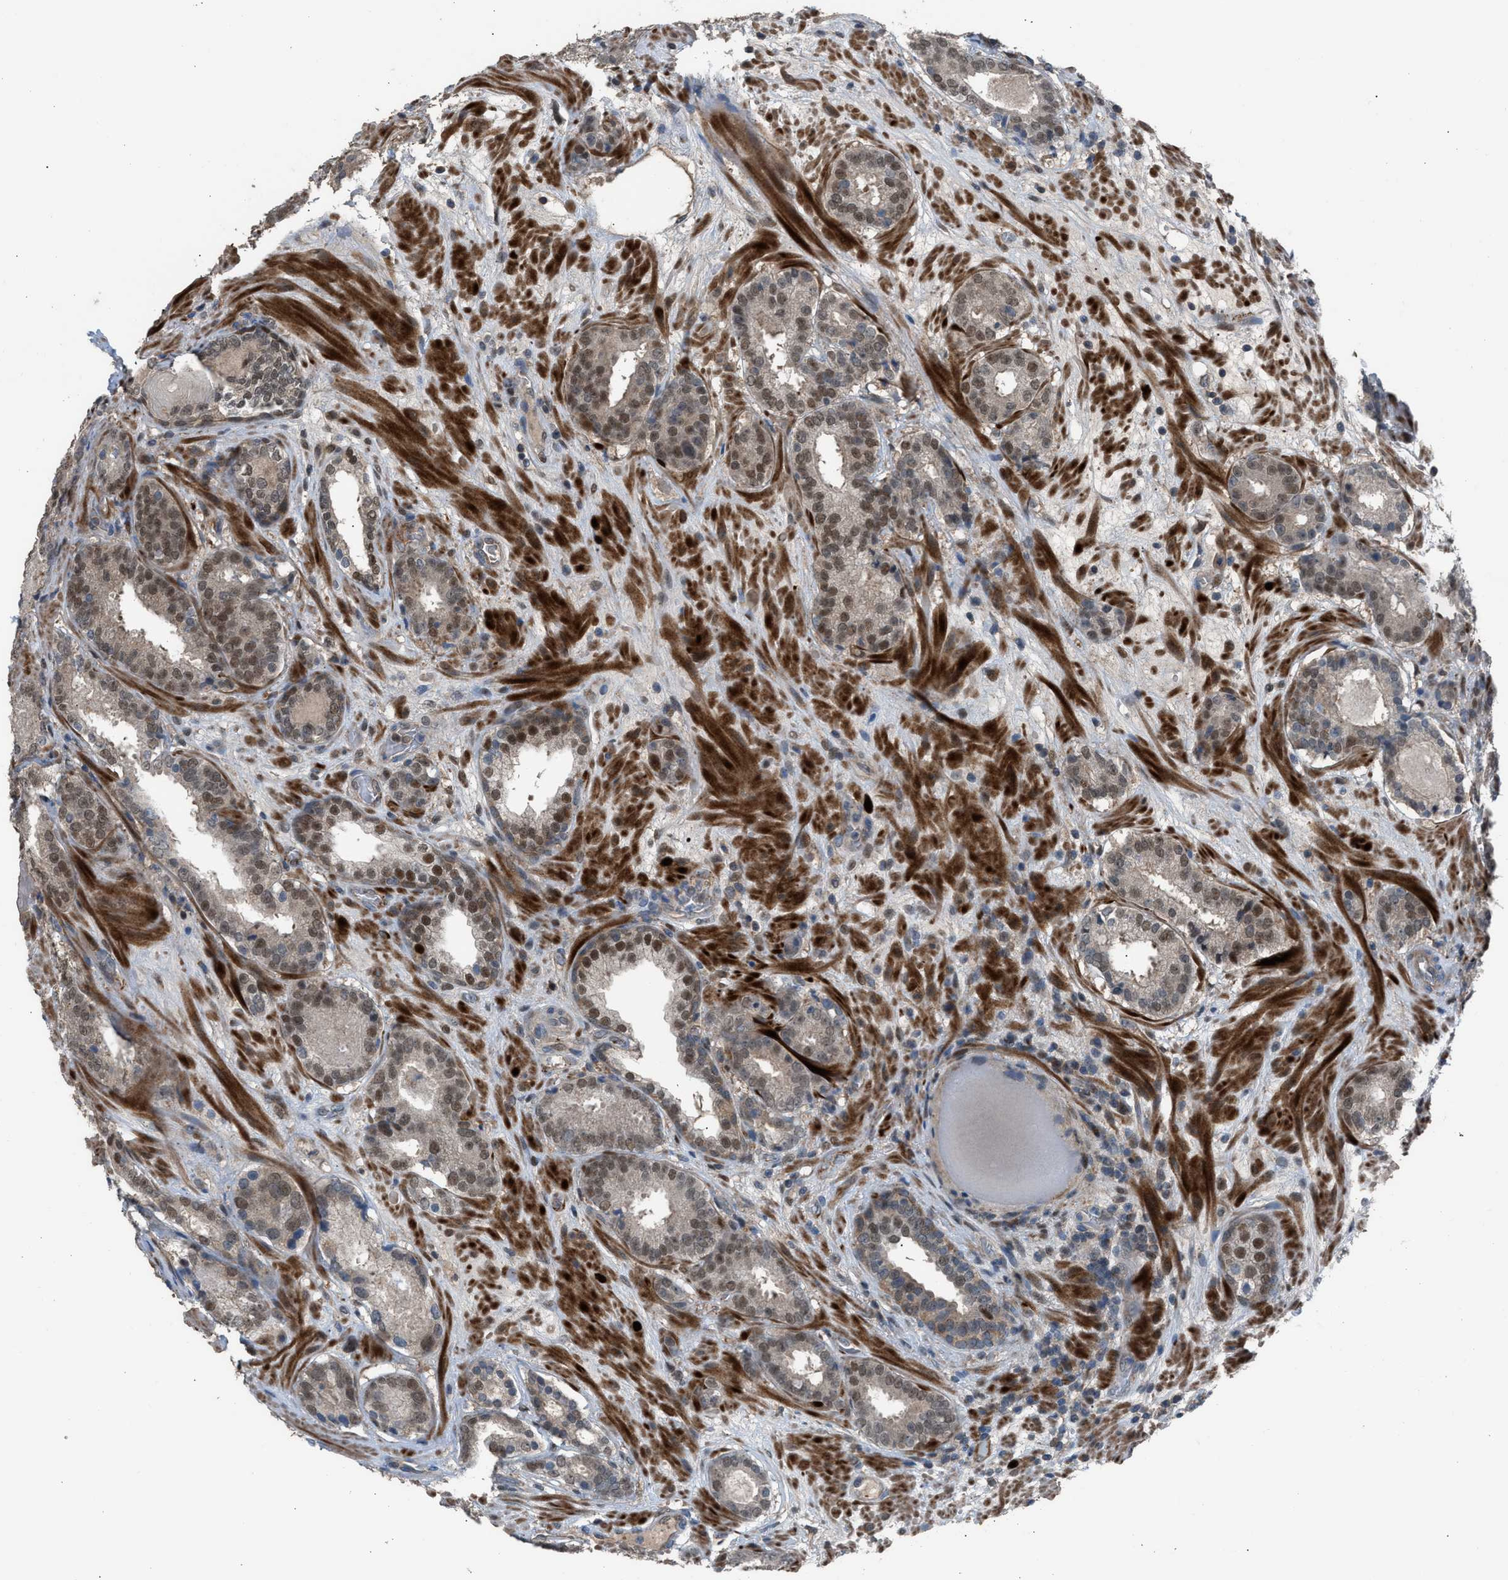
{"staining": {"intensity": "moderate", "quantity": ">75%", "location": "cytoplasmic/membranous,nuclear"}, "tissue": "prostate cancer", "cell_type": "Tumor cells", "image_type": "cancer", "snomed": [{"axis": "morphology", "description": "Adenocarcinoma, Low grade"}, {"axis": "topography", "description": "Prostate"}], "caption": "This is an image of immunohistochemistry (IHC) staining of prostate cancer (low-grade adenocarcinoma), which shows moderate positivity in the cytoplasmic/membranous and nuclear of tumor cells.", "gene": "CRTC1", "patient": {"sex": "male", "age": 69}}